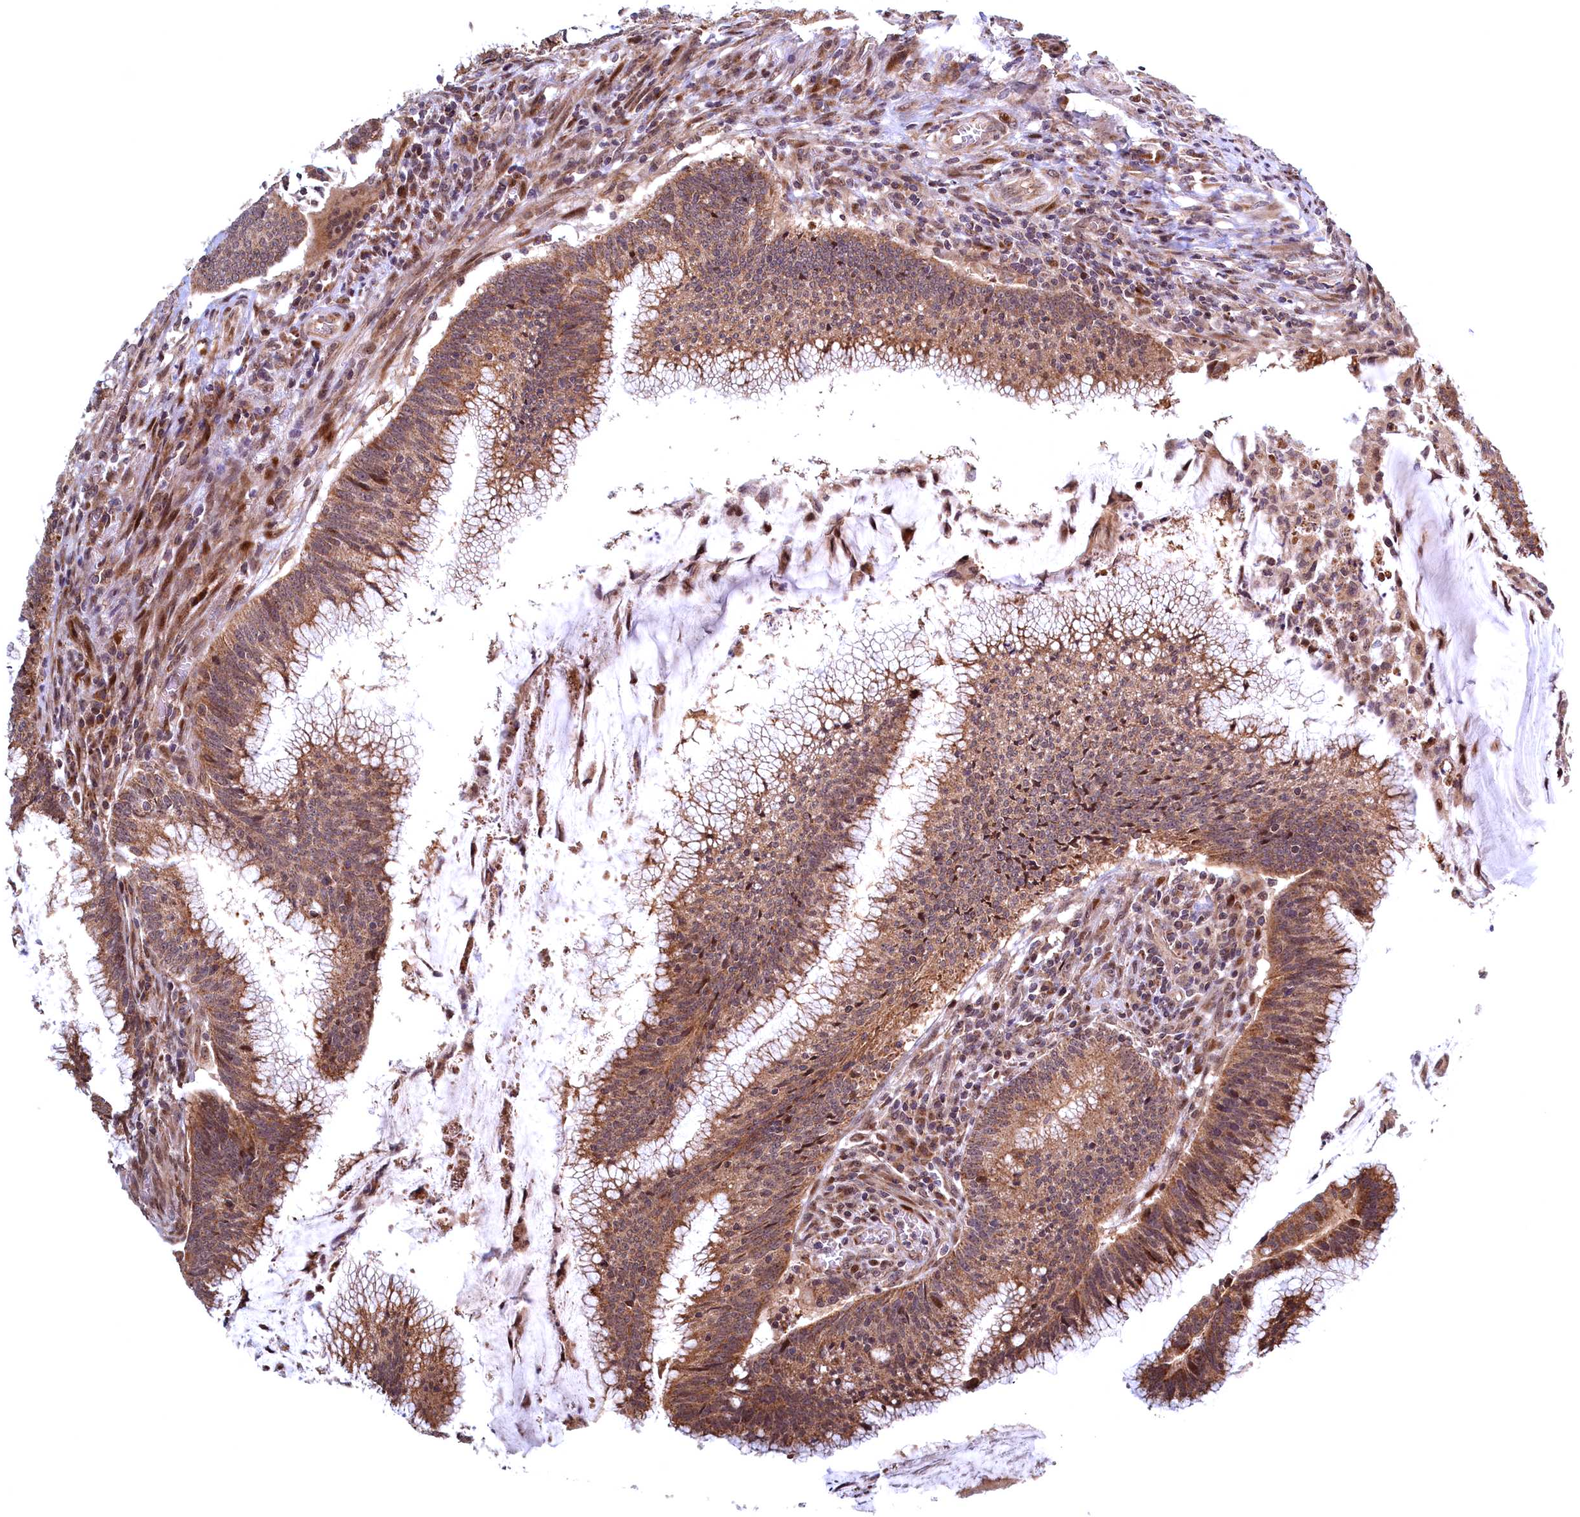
{"staining": {"intensity": "moderate", "quantity": ">75%", "location": "cytoplasmic/membranous"}, "tissue": "colorectal cancer", "cell_type": "Tumor cells", "image_type": "cancer", "snomed": [{"axis": "morphology", "description": "Adenocarcinoma, NOS"}, {"axis": "topography", "description": "Rectum"}], "caption": "Immunohistochemical staining of colorectal cancer exhibits moderate cytoplasmic/membranous protein positivity in about >75% of tumor cells.", "gene": "PLA2G10", "patient": {"sex": "female", "age": 77}}